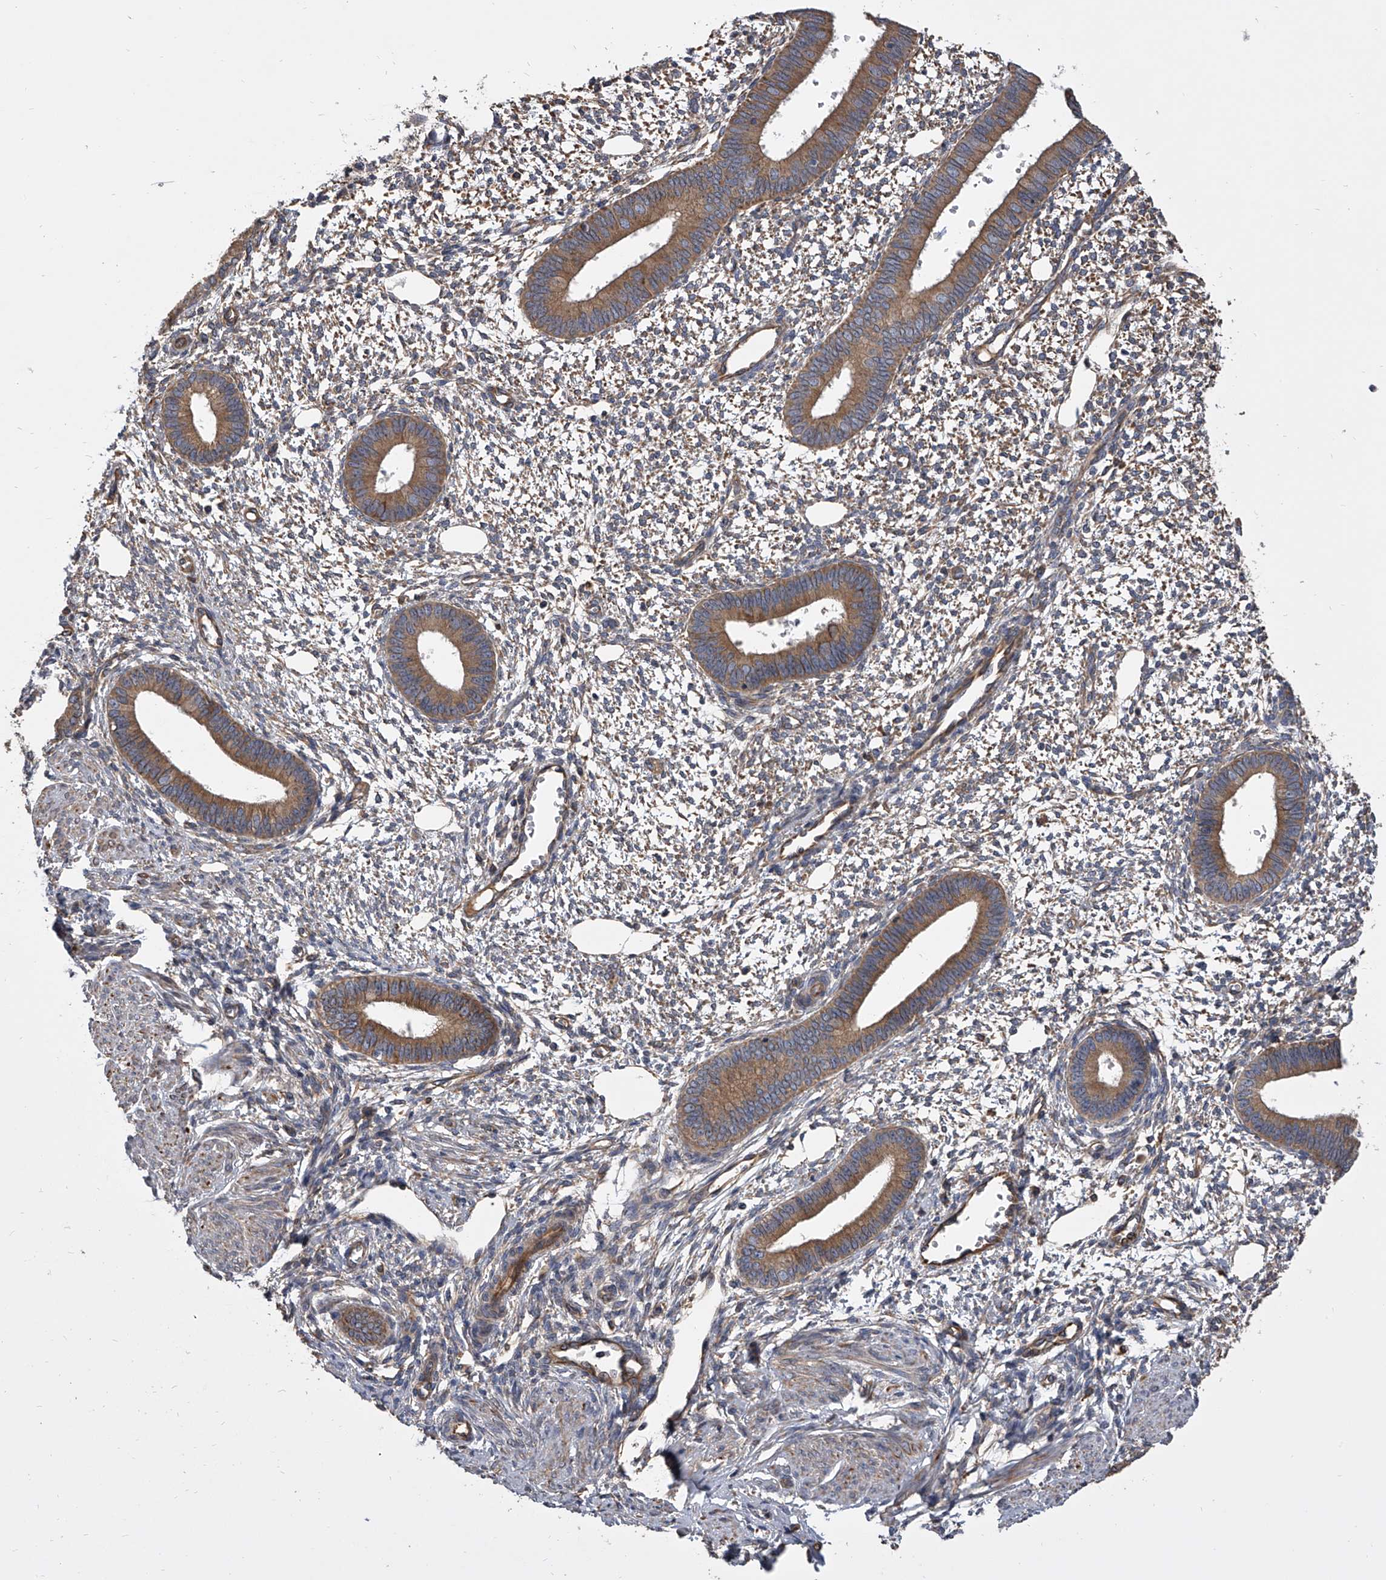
{"staining": {"intensity": "weak", "quantity": "<25%", "location": "cytoplasmic/membranous"}, "tissue": "endometrium", "cell_type": "Cells in endometrial stroma", "image_type": "normal", "snomed": [{"axis": "morphology", "description": "Normal tissue, NOS"}, {"axis": "topography", "description": "Endometrium"}], "caption": "This is an IHC image of unremarkable endometrium. There is no positivity in cells in endometrial stroma.", "gene": "EXOC4", "patient": {"sex": "female", "age": 46}}